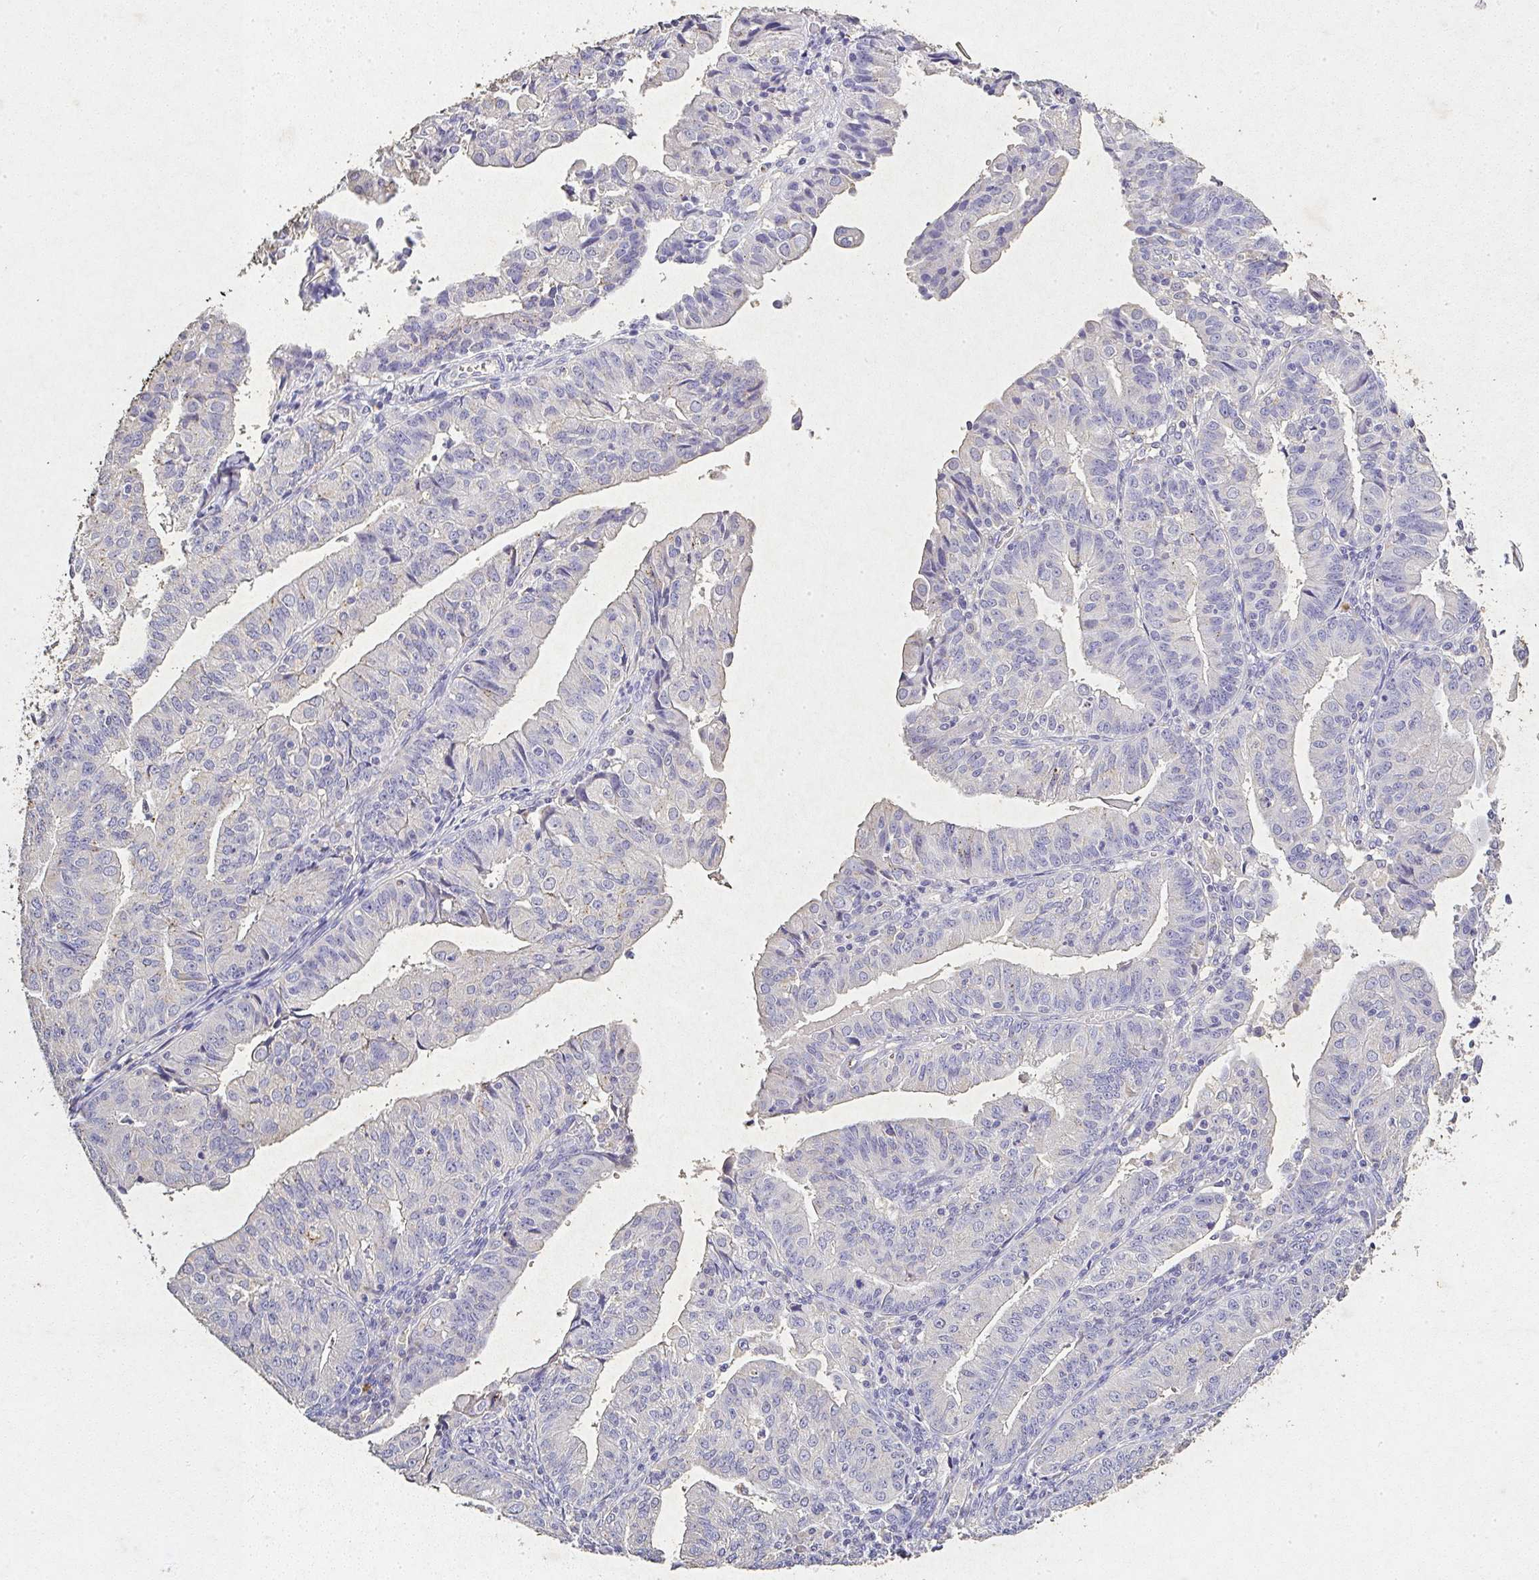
{"staining": {"intensity": "negative", "quantity": "none", "location": "none"}, "tissue": "endometrial cancer", "cell_type": "Tumor cells", "image_type": "cancer", "snomed": [{"axis": "morphology", "description": "Adenocarcinoma, NOS"}, {"axis": "topography", "description": "Endometrium"}], "caption": "Histopathology image shows no significant protein staining in tumor cells of endometrial cancer (adenocarcinoma). (DAB immunohistochemistry (IHC) visualized using brightfield microscopy, high magnification).", "gene": "RPS2", "patient": {"sex": "female", "age": 56}}